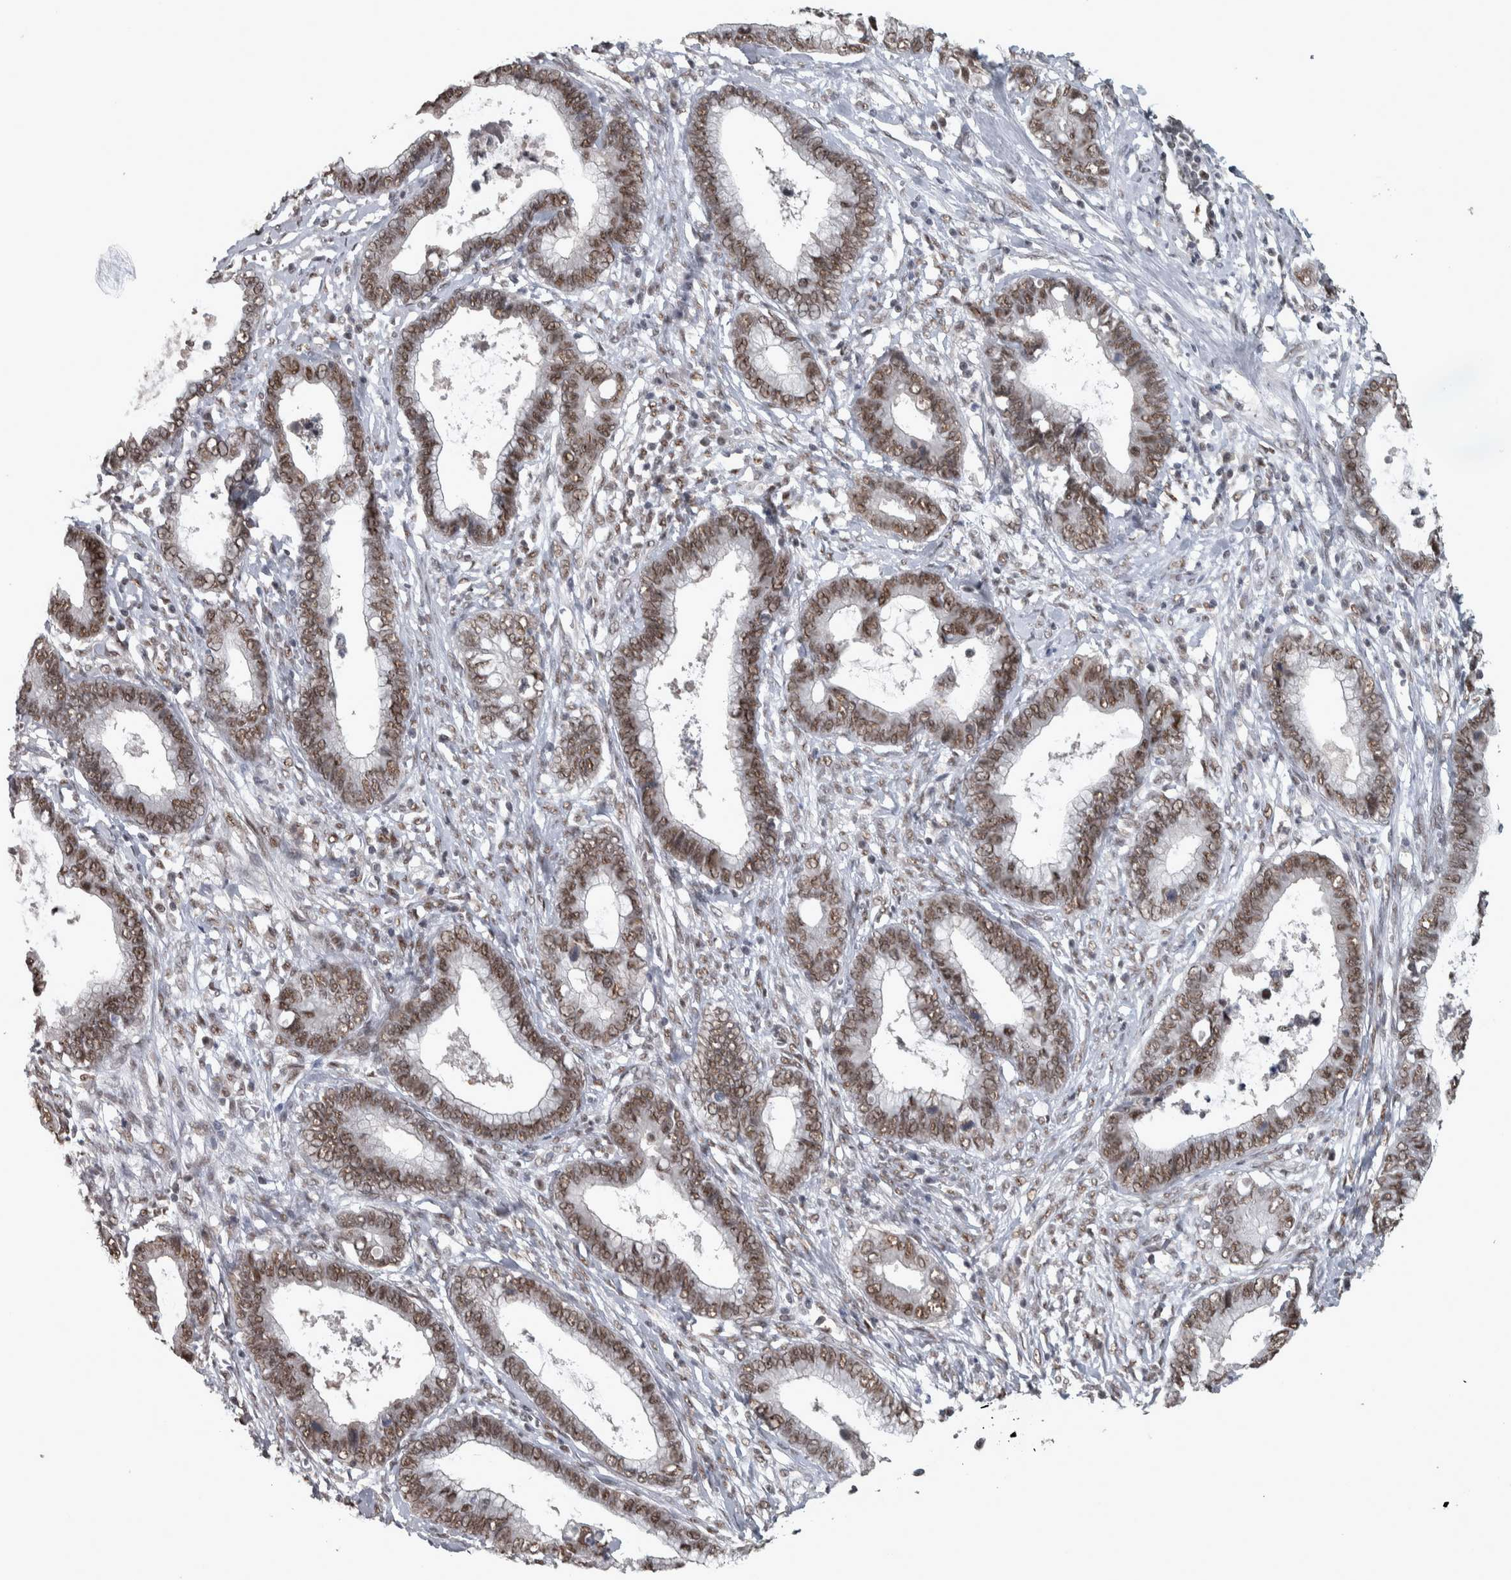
{"staining": {"intensity": "moderate", "quantity": ">75%", "location": "nuclear"}, "tissue": "cervical cancer", "cell_type": "Tumor cells", "image_type": "cancer", "snomed": [{"axis": "morphology", "description": "Adenocarcinoma, NOS"}, {"axis": "topography", "description": "Cervix"}], "caption": "Moderate nuclear protein expression is identified in about >75% of tumor cells in cervical cancer (adenocarcinoma).", "gene": "DDX42", "patient": {"sex": "female", "age": 44}}